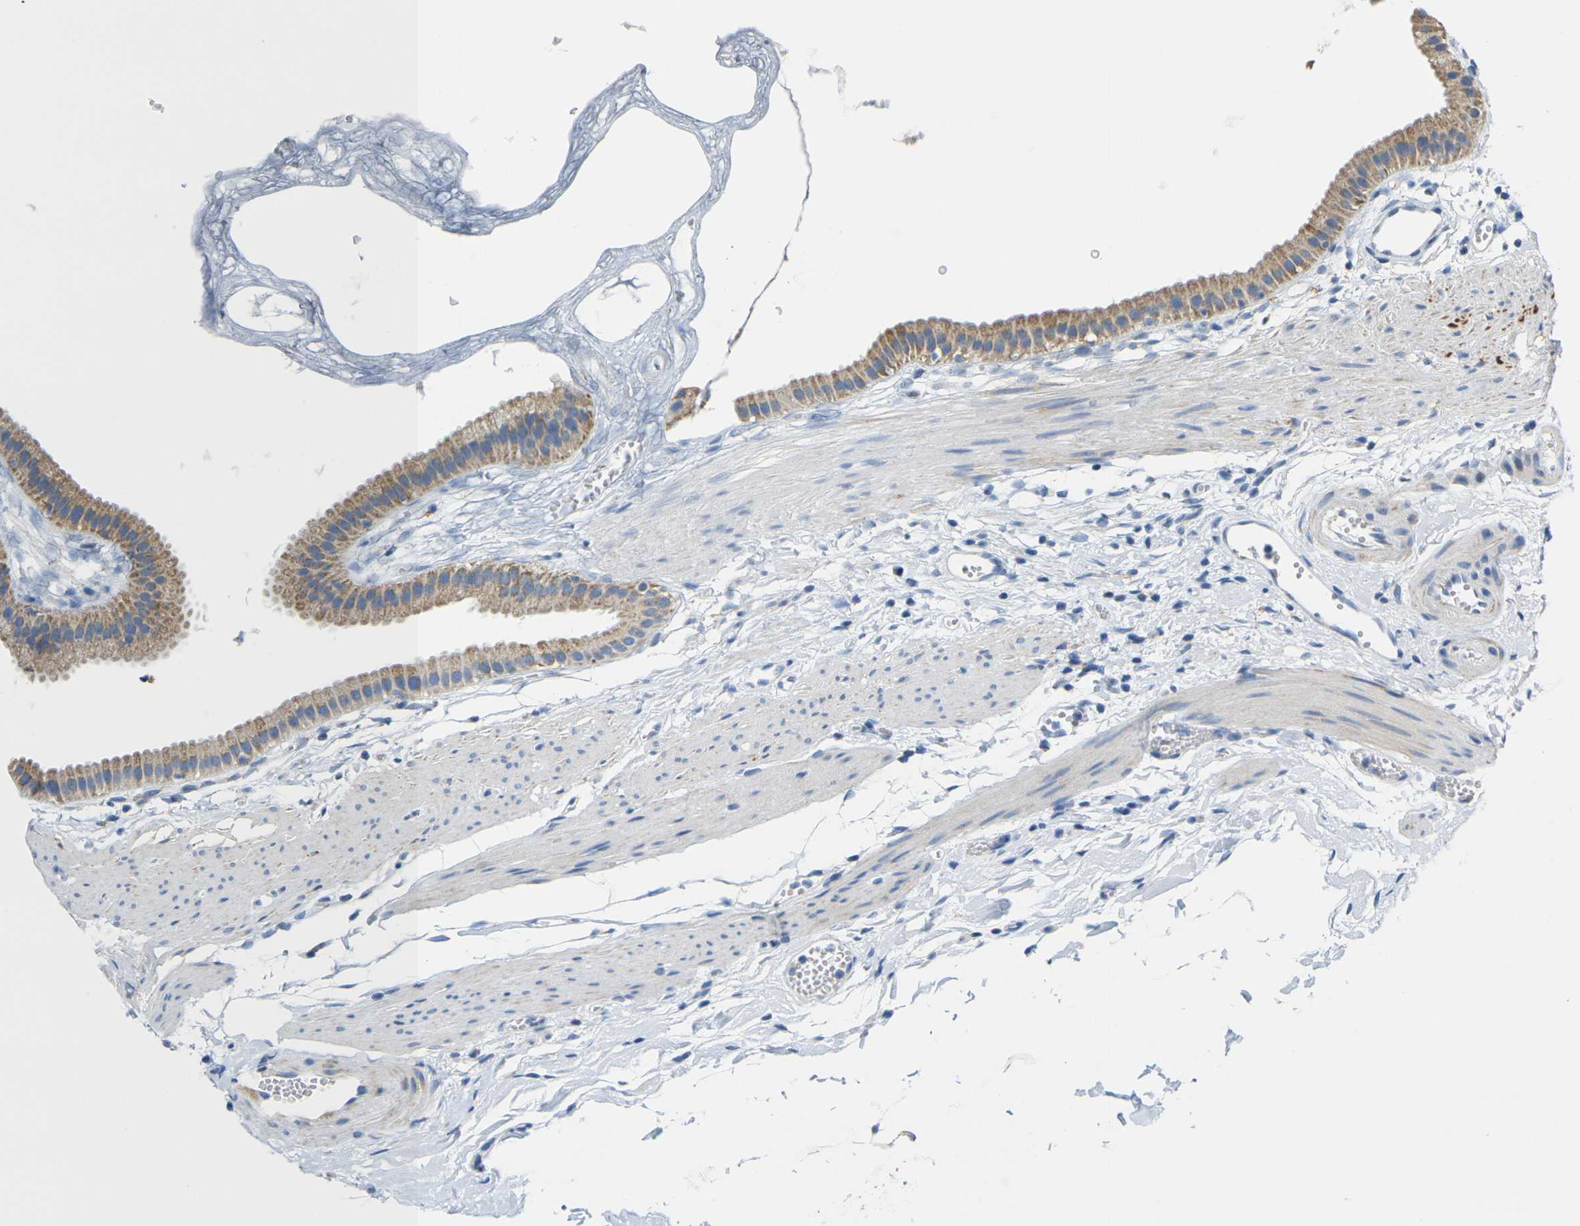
{"staining": {"intensity": "moderate", "quantity": ">75%", "location": "cytoplasmic/membranous"}, "tissue": "gallbladder", "cell_type": "Glandular cells", "image_type": "normal", "snomed": [{"axis": "morphology", "description": "Normal tissue, NOS"}, {"axis": "topography", "description": "Gallbladder"}], "caption": "A micrograph showing moderate cytoplasmic/membranous positivity in approximately >75% of glandular cells in unremarkable gallbladder, as visualized by brown immunohistochemical staining.", "gene": "TMEM204", "patient": {"sex": "female", "age": 64}}